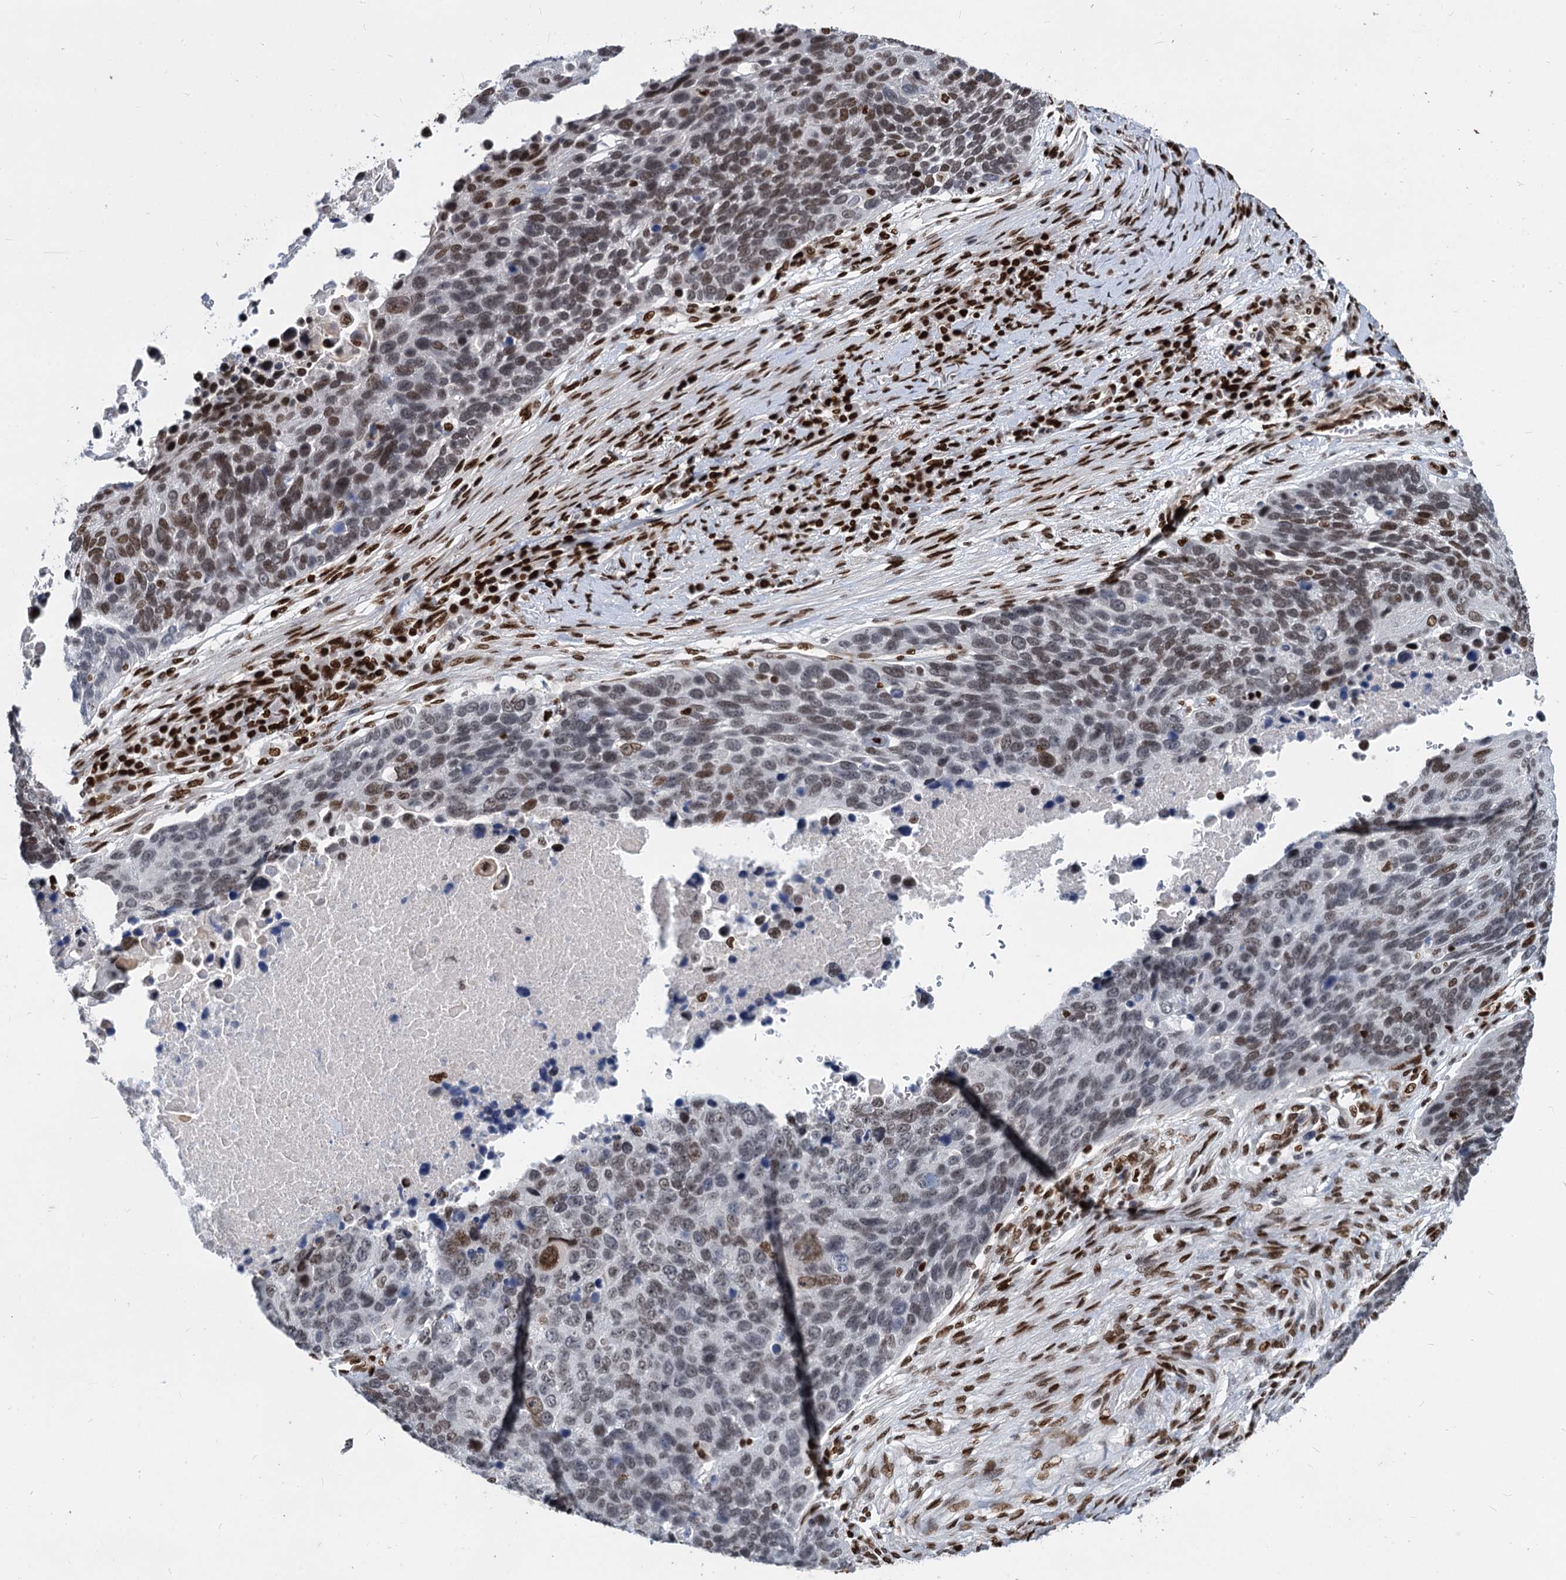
{"staining": {"intensity": "moderate", "quantity": "25%-75%", "location": "nuclear"}, "tissue": "lung cancer", "cell_type": "Tumor cells", "image_type": "cancer", "snomed": [{"axis": "morphology", "description": "Normal tissue, NOS"}, {"axis": "morphology", "description": "Squamous cell carcinoma, NOS"}, {"axis": "topography", "description": "Lymph node"}, {"axis": "topography", "description": "Lung"}], "caption": "Immunohistochemical staining of human lung cancer displays medium levels of moderate nuclear positivity in approximately 25%-75% of tumor cells.", "gene": "MECP2", "patient": {"sex": "male", "age": 66}}